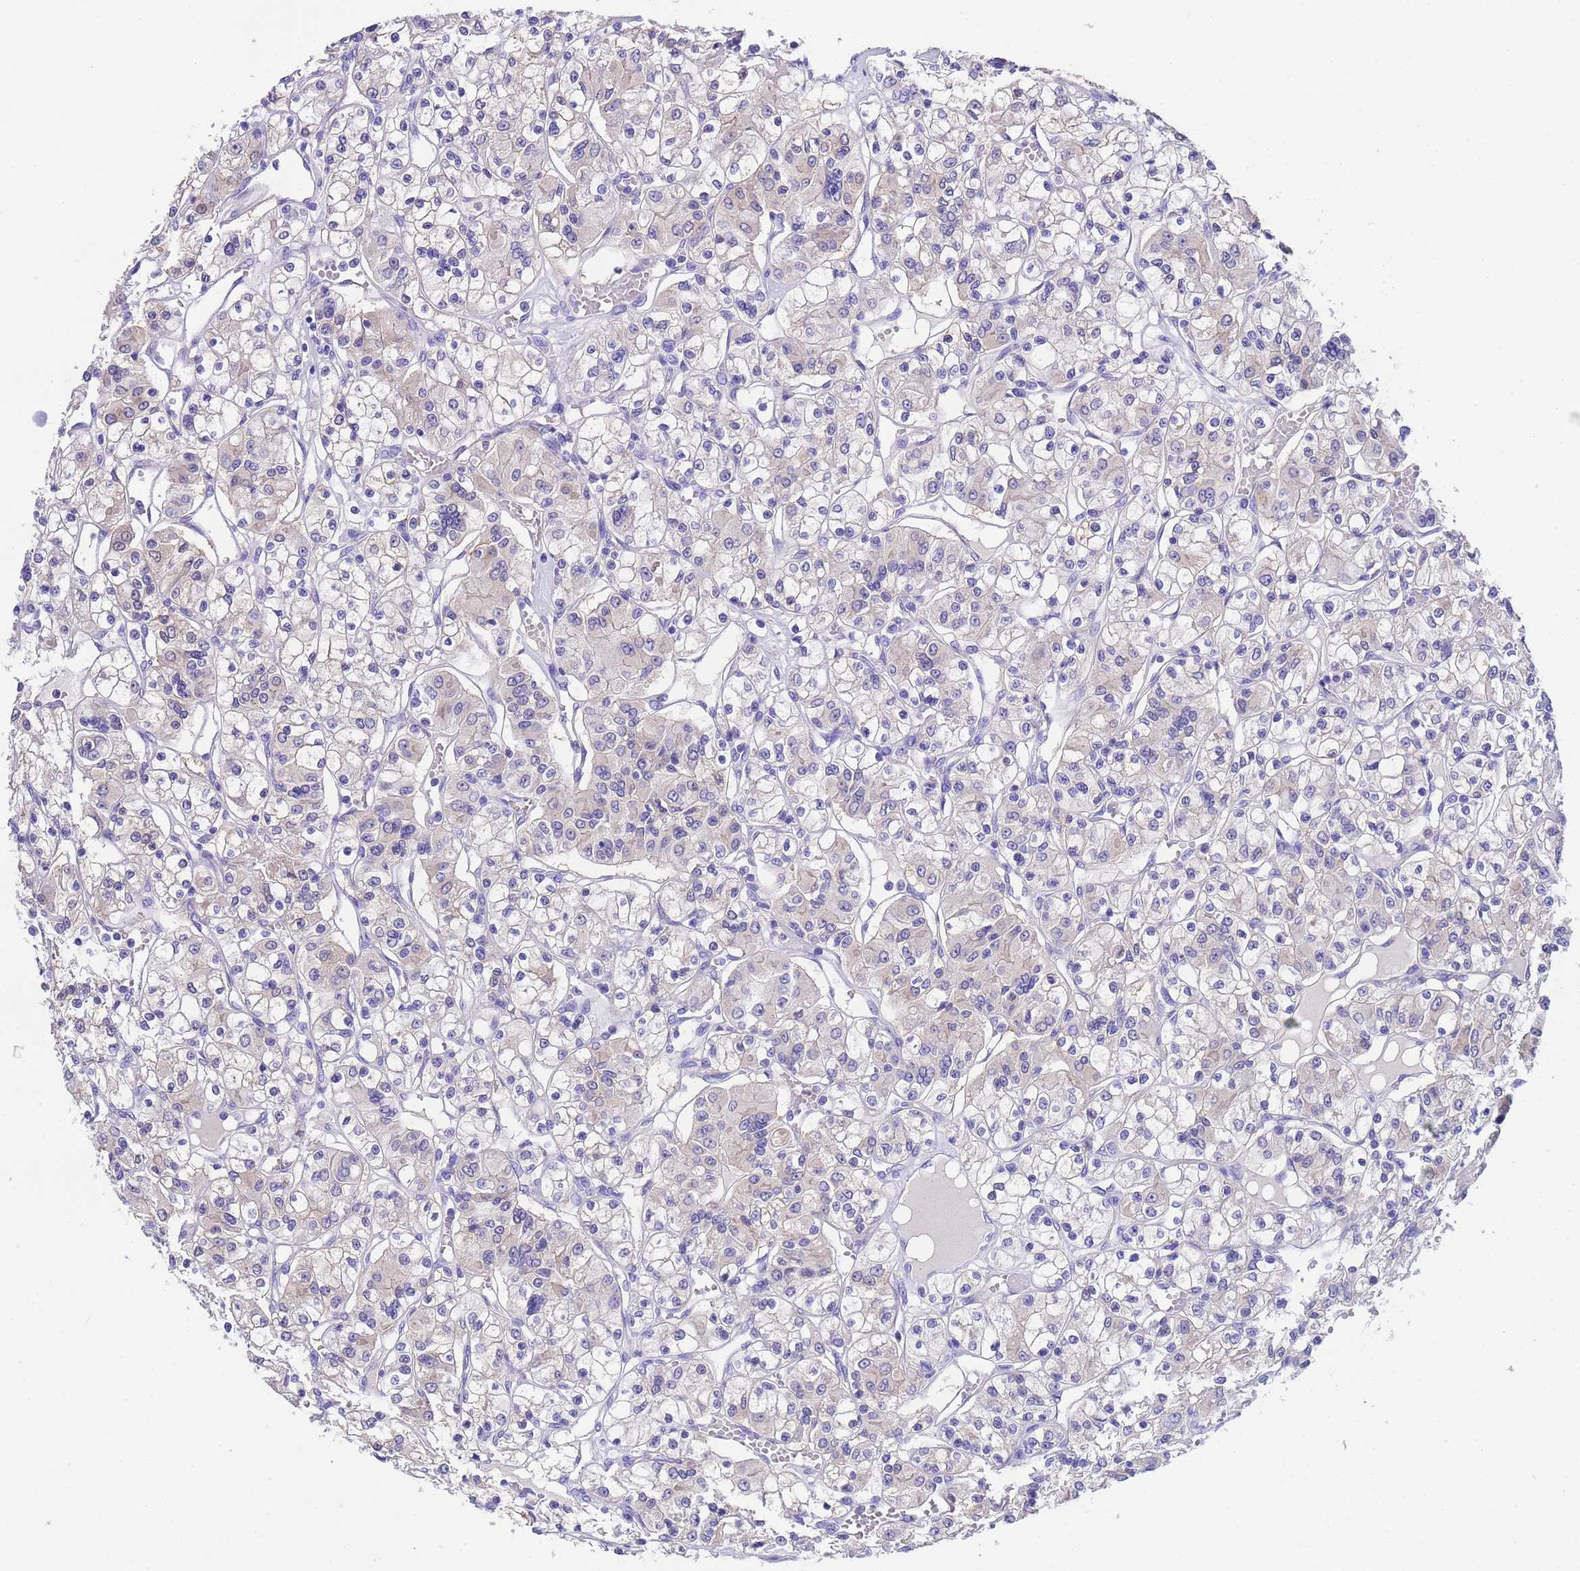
{"staining": {"intensity": "weak", "quantity": "<25%", "location": "cytoplasmic/membranous"}, "tissue": "renal cancer", "cell_type": "Tumor cells", "image_type": "cancer", "snomed": [{"axis": "morphology", "description": "Adenocarcinoma, NOS"}, {"axis": "topography", "description": "Kidney"}], "caption": "The micrograph reveals no staining of tumor cells in renal cancer (adenocarcinoma). (DAB (3,3'-diaminobenzidine) IHC with hematoxylin counter stain).", "gene": "USP38", "patient": {"sex": "female", "age": 59}}